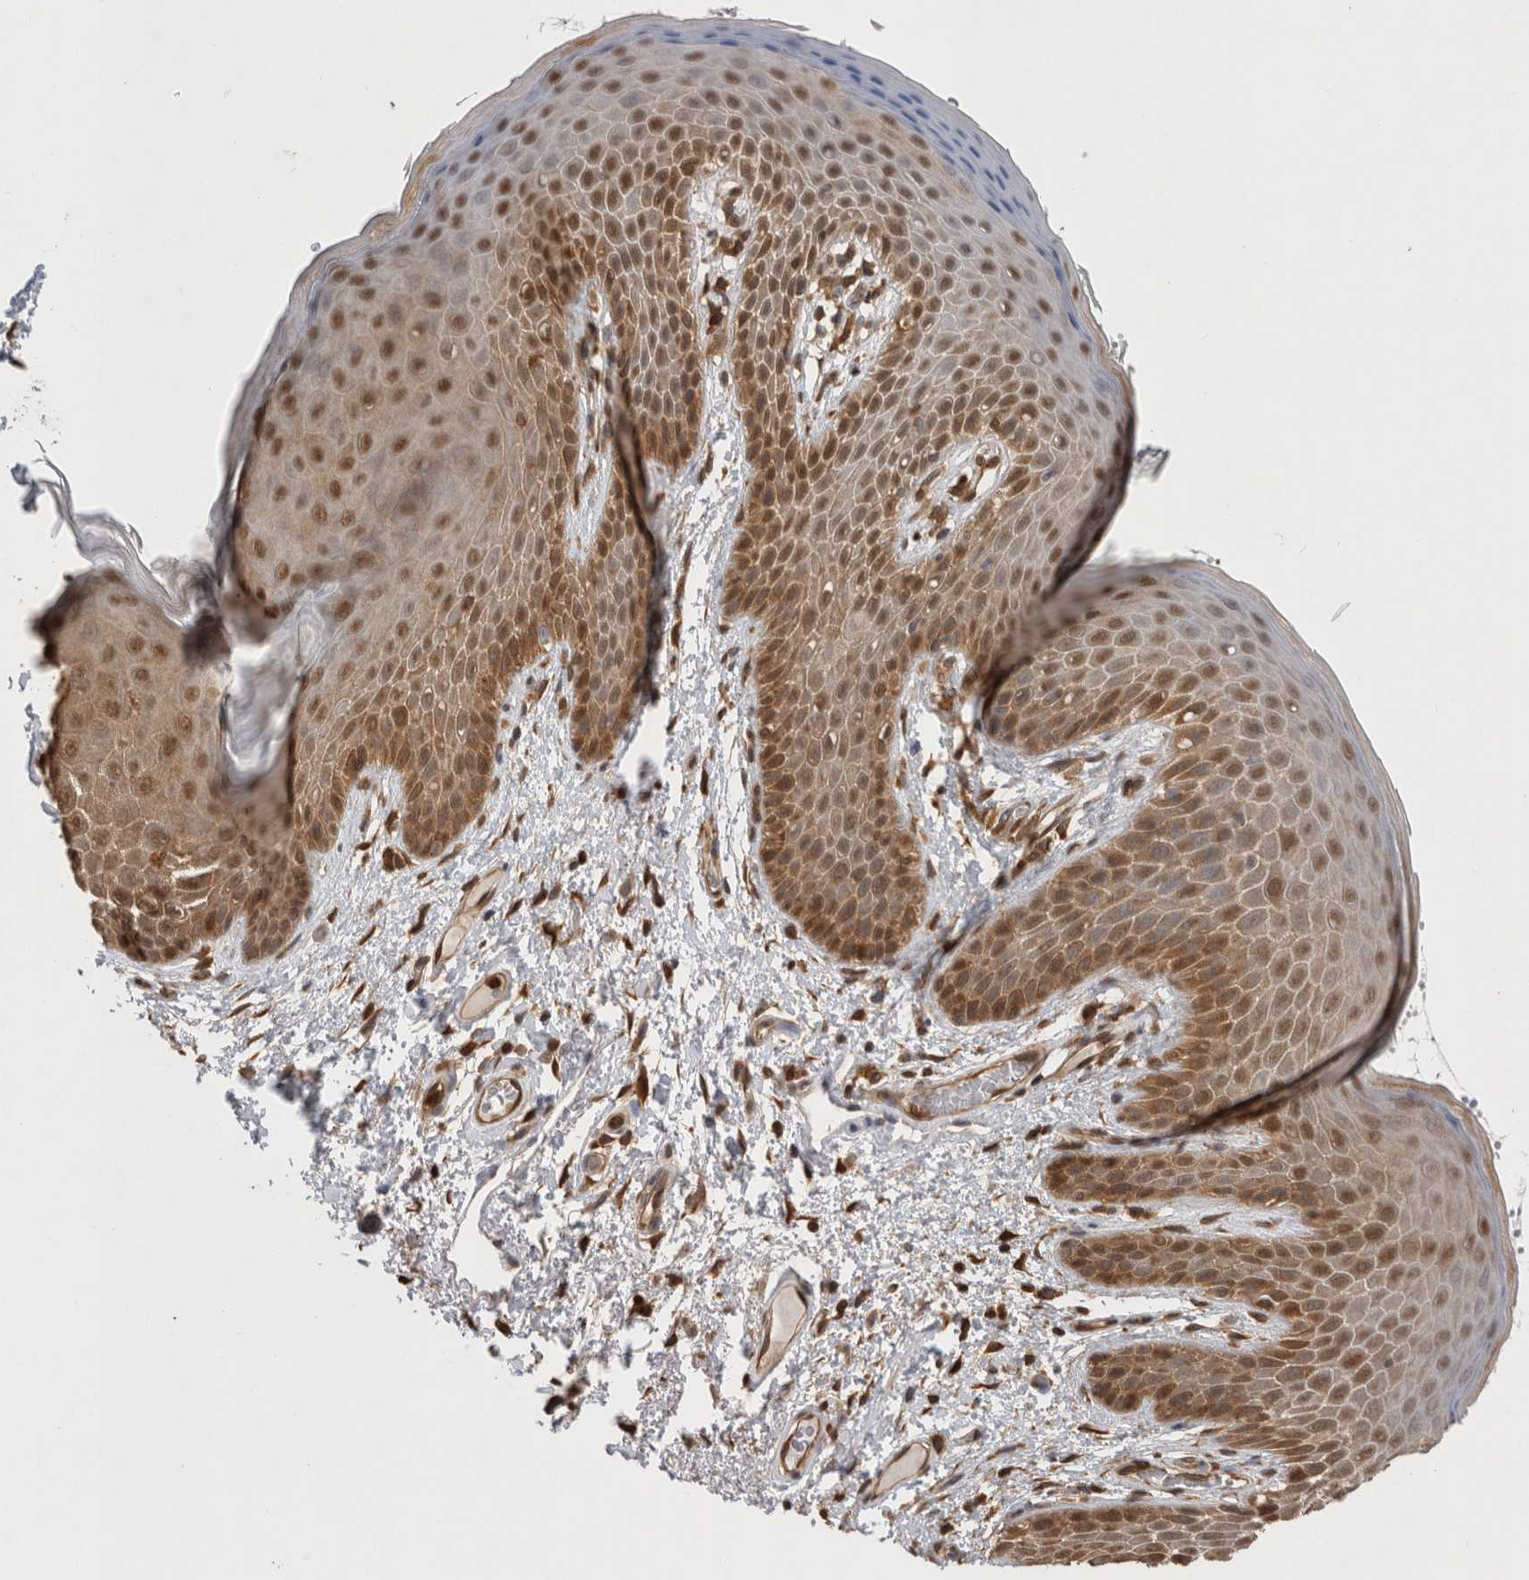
{"staining": {"intensity": "moderate", "quantity": ">75%", "location": "nuclear"}, "tissue": "skin", "cell_type": "Epidermal cells", "image_type": "normal", "snomed": [{"axis": "morphology", "description": "Normal tissue, NOS"}, {"axis": "topography", "description": "Anal"}], "caption": "Skin stained for a protein (brown) shows moderate nuclear positive expression in approximately >75% of epidermal cells.", "gene": "ASTN2", "patient": {"sex": "male", "age": 74}}